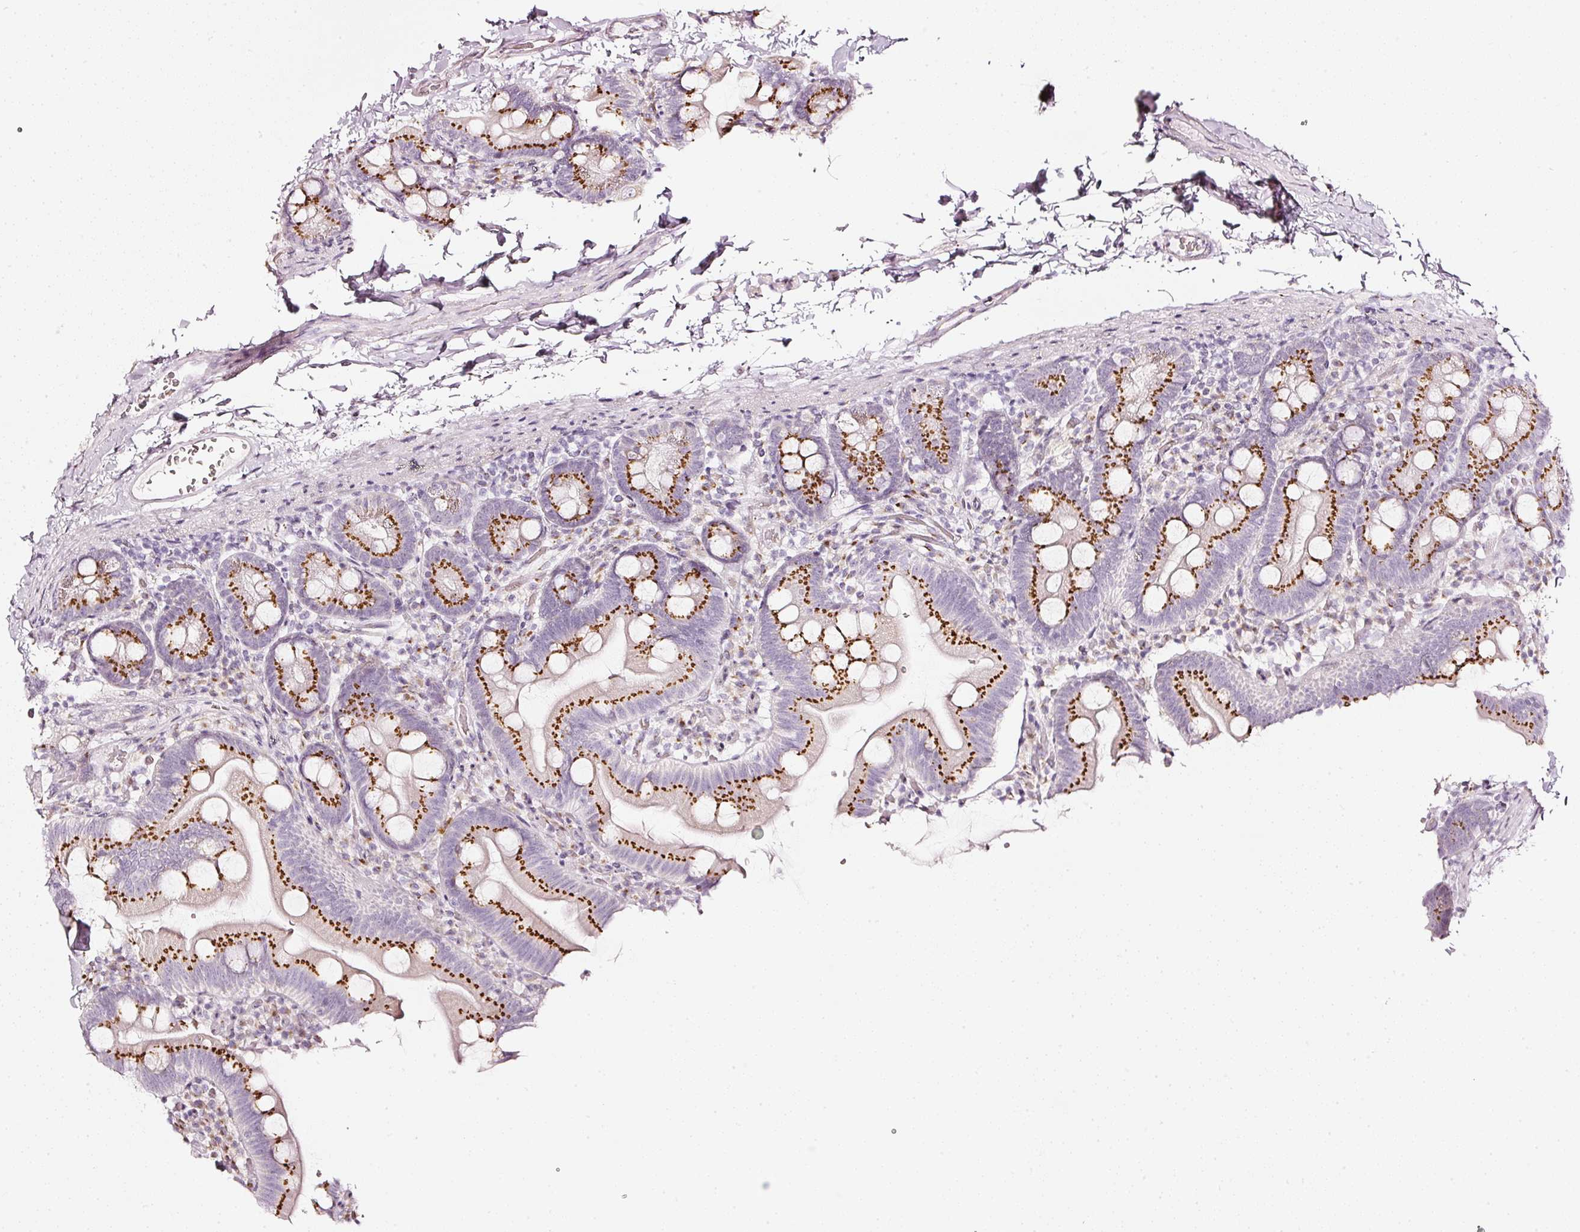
{"staining": {"intensity": "strong", "quantity": ">75%", "location": "cytoplasmic/membranous"}, "tissue": "small intestine", "cell_type": "Glandular cells", "image_type": "normal", "snomed": [{"axis": "morphology", "description": "Normal tissue, NOS"}, {"axis": "topography", "description": "Small intestine"}], "caption": "Strong cytoplasmic/membranous expression for a protein is seen in approximately >75% of glandular cells of benign small intestine using immunohistochemistry.", "gene": "SDF4", "patient": {"sex": "female", "age": 68}}